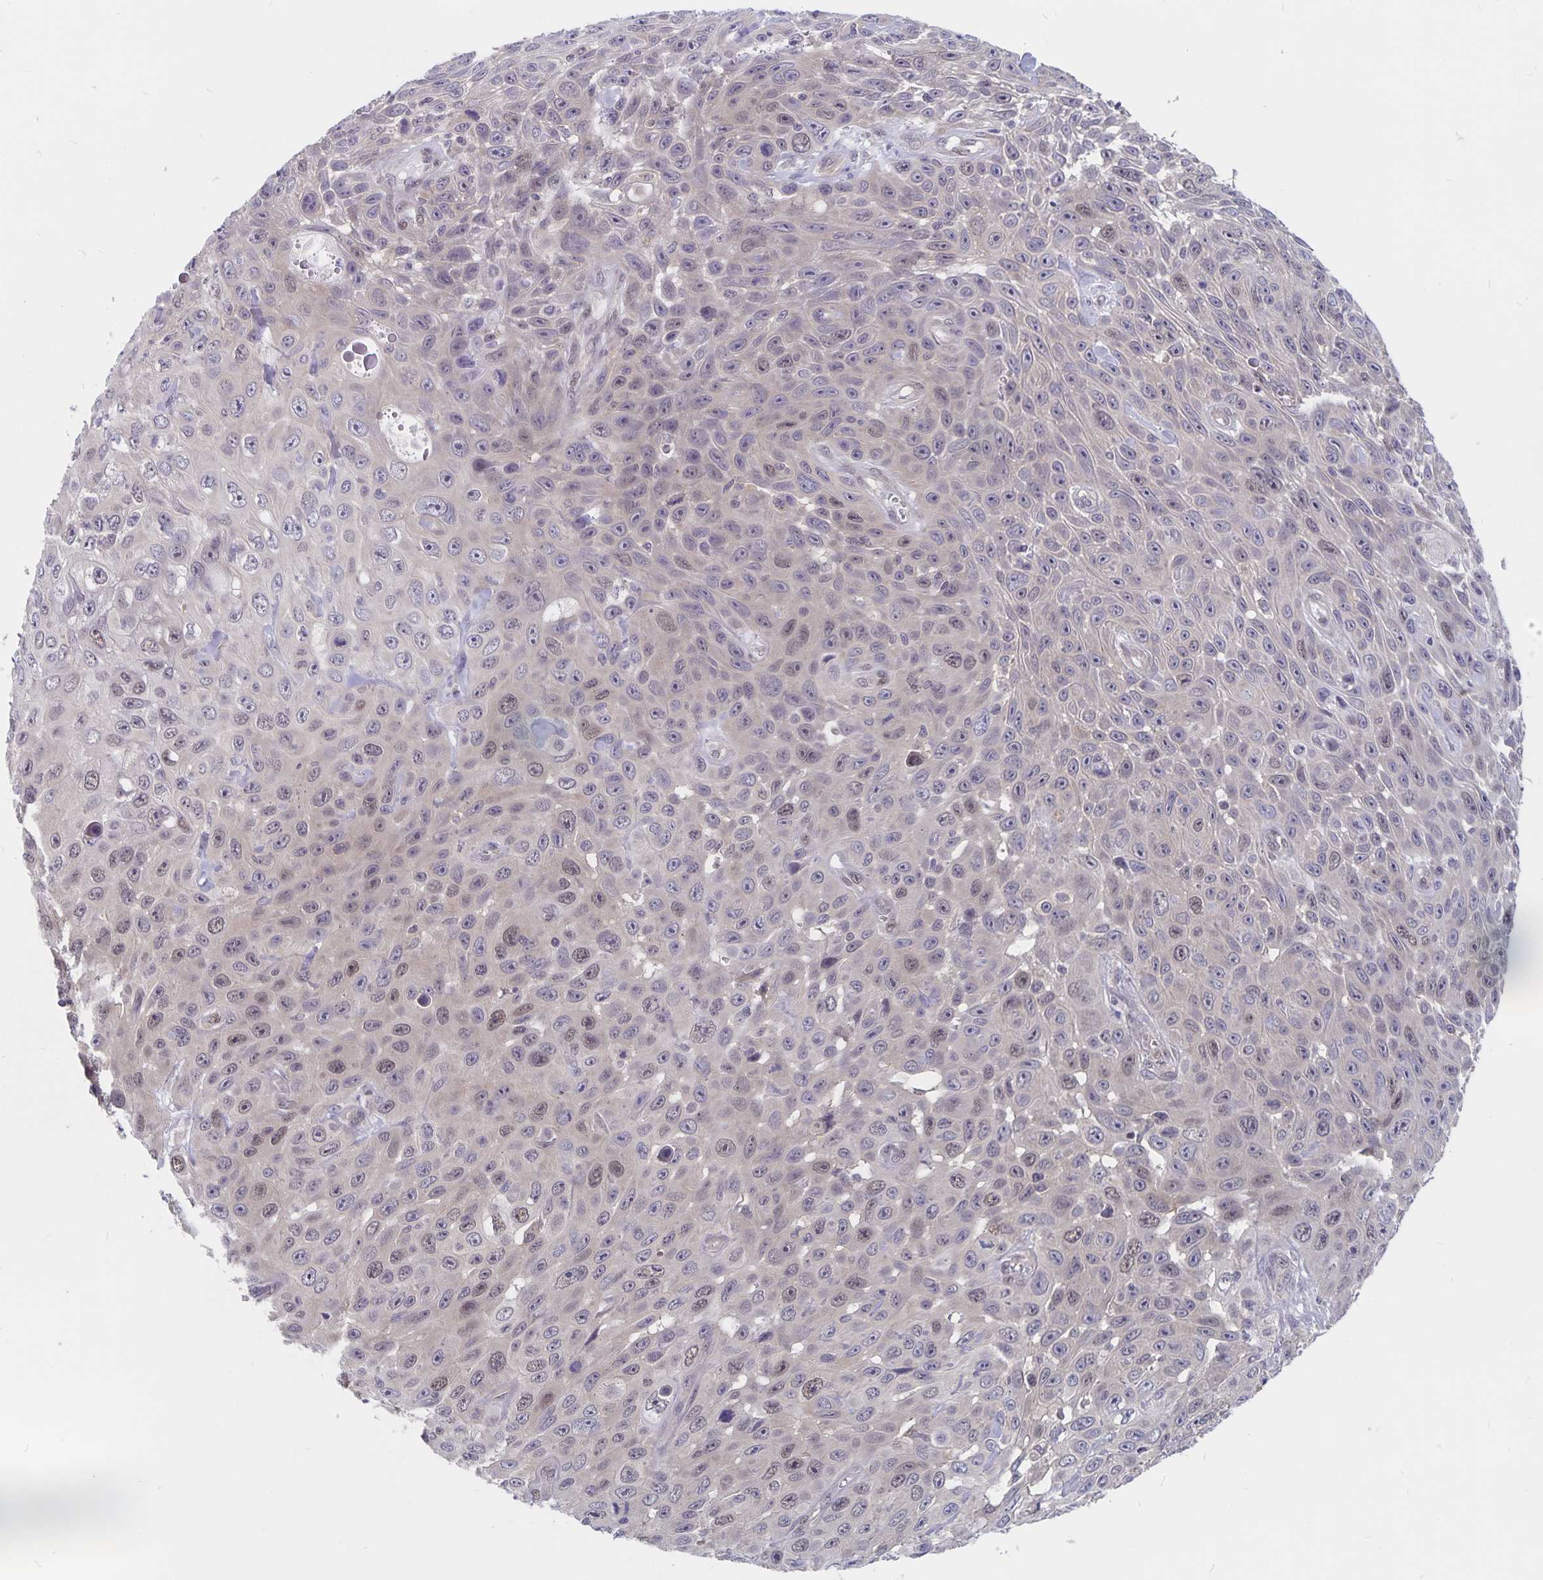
{"staining": {"intensity": "weak", "quantity": "<25%", "location": "nuclear"}, "tissue": "skin cancer", "cell_type": "Tumor cells", "image_type": "cancer", "snomed": [{"axis": "morphology", "description": "Squamous cell carcinoma, NOS"}, {"axis": "topography", "description": "Skin"}], "caption": "Skin squamous cell carcinoma stained for a protein using immunohistochemistry reveals no positivity tumor cells.", "gene": "BAG6", "patient": {"sex": "male", "age": 82}}